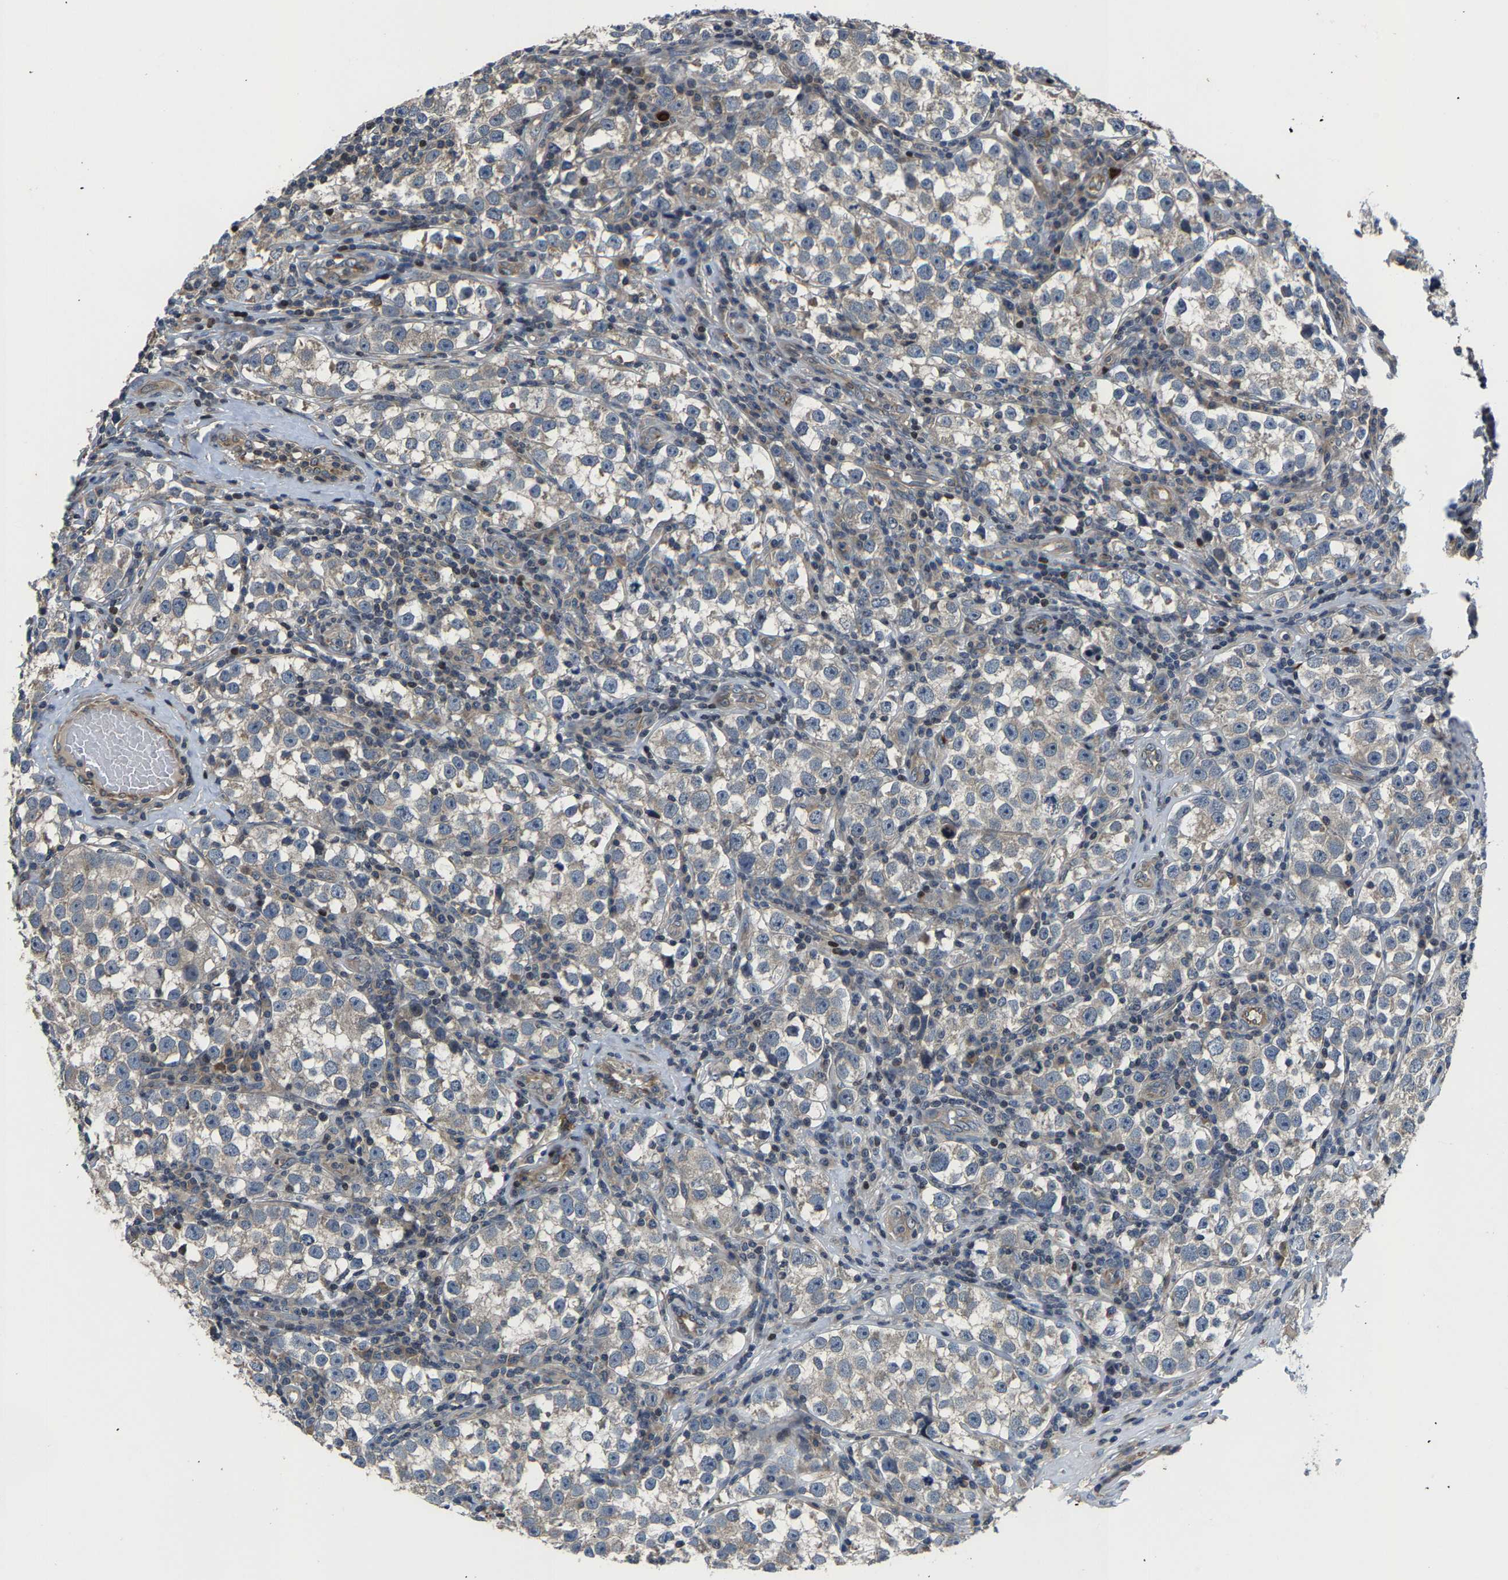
{"staining": {"intensity": "negative", "quantity": "none", "location": "none"}, "tissue": "testis cancer", "cell_type": "Tumor cells", "image_type": "cancer", "snomed": [{"axis": "morphology", "description": "Normal tissue, NOS"}, {"axis": "morphology", "description": "Seminoma, NOS"}, {"axis": "topography", "description": "Testis"}], "caption": "A histopathology image of testis seminoma stained for a protein displays no brown staining in tumor cells.", "gene": "AGBL3", "patient": {"sex": "male", "age": 43}}